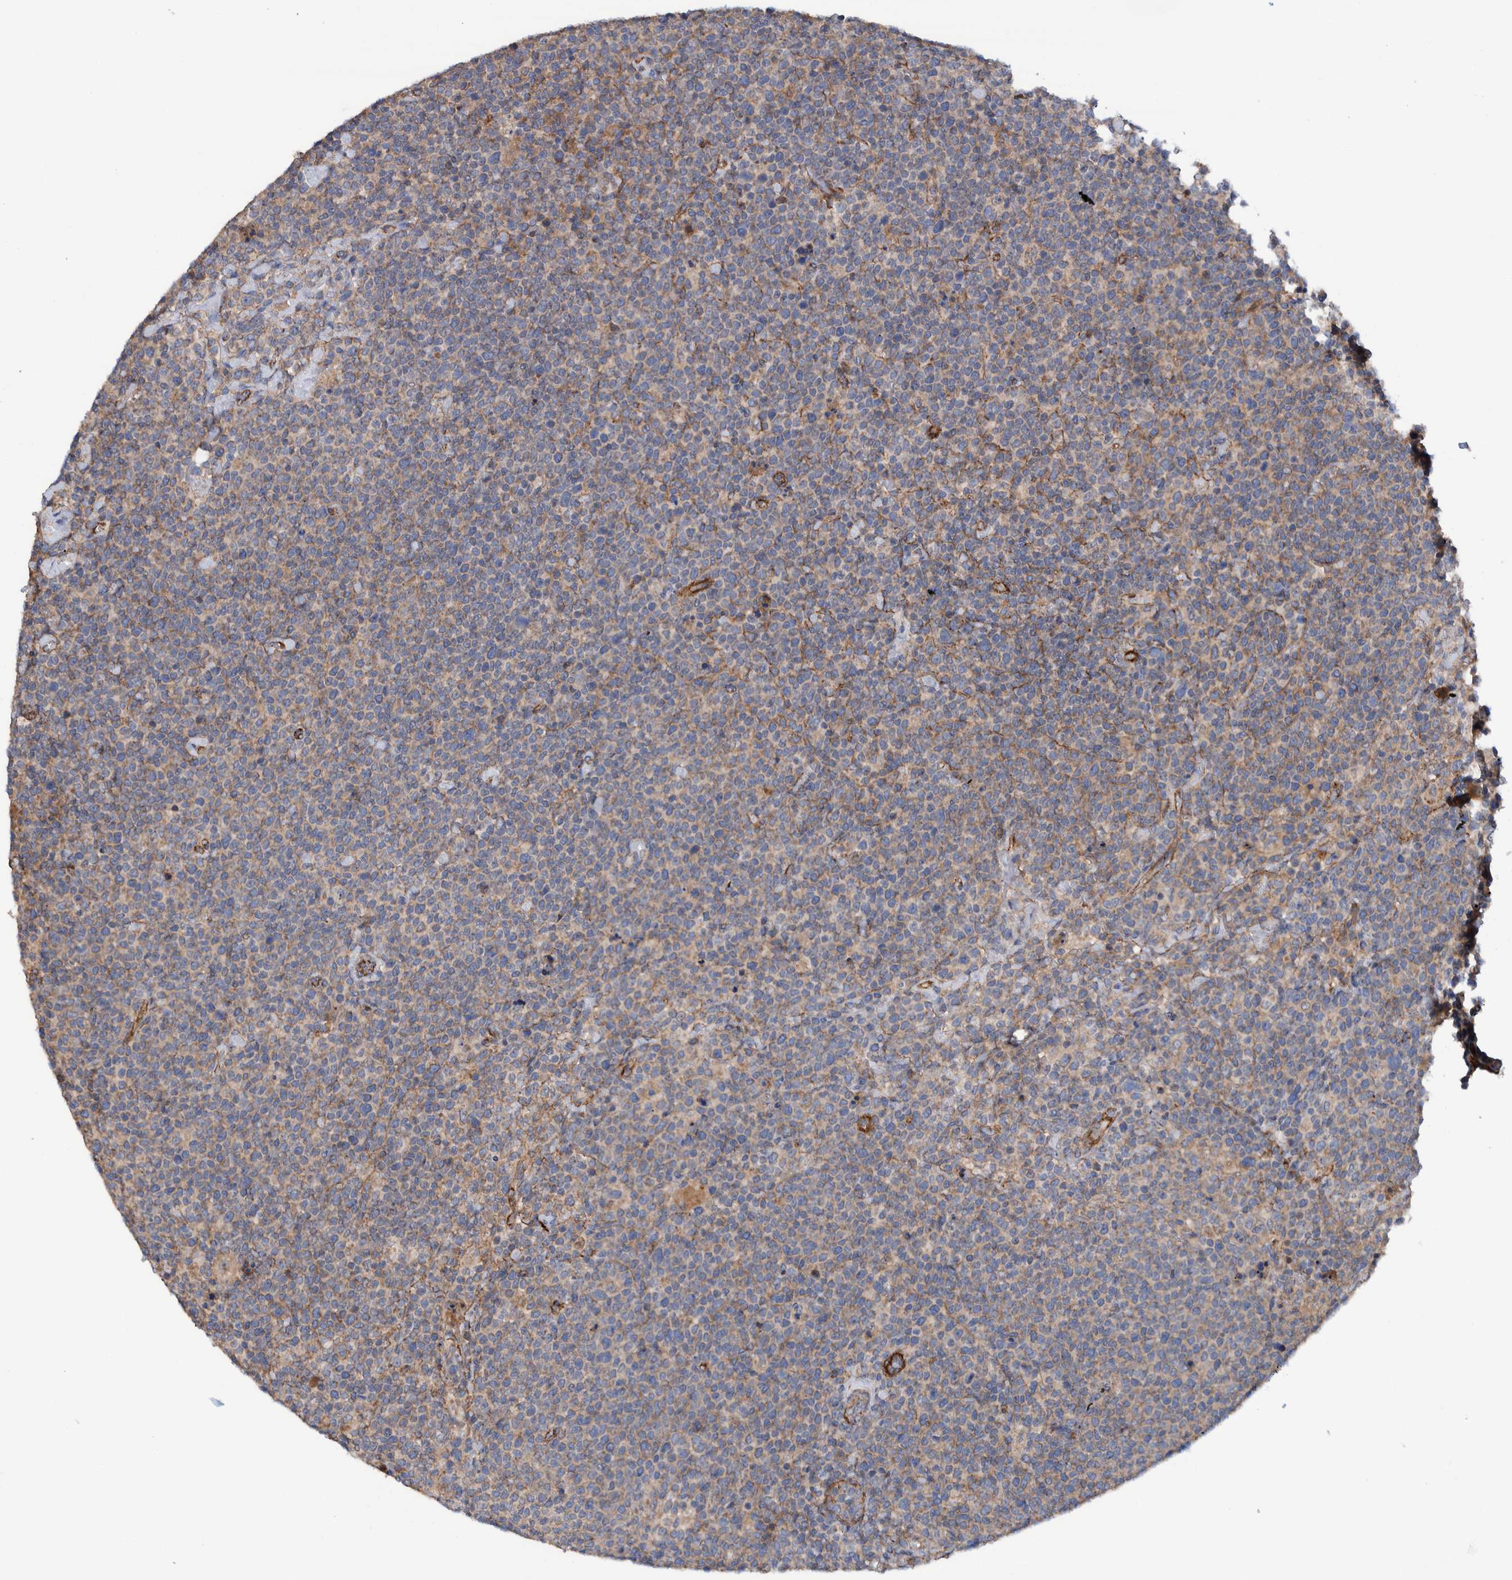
{"staining": {"intensity": "weak", "quantity": "25%-75%", "location": "cytoplasmic/membranous"}, "tissue": "lymphoma", "cell_type": "Tumor cells", "image_type": "cancer", "snomed": [{"axis": "morphology", "description": "Malignant lymphoma, non-Hodgkin's type, High grade"}, {"axis": "topography", "description": "Lymph node"}], "caption": "Protein expression analysis of lymphoma reveals weak cytoplasmic/membranous positivity in about 25%-75% of tumor cells. The staining is performed using DAB (3,3'-diaminobenzidine) brown chromogen to label protein expression. The nuclei are counter-stained blue using hematoxylin.", "gene": "SLC25A10", "patient": {"sex": "male", "age": 61}}